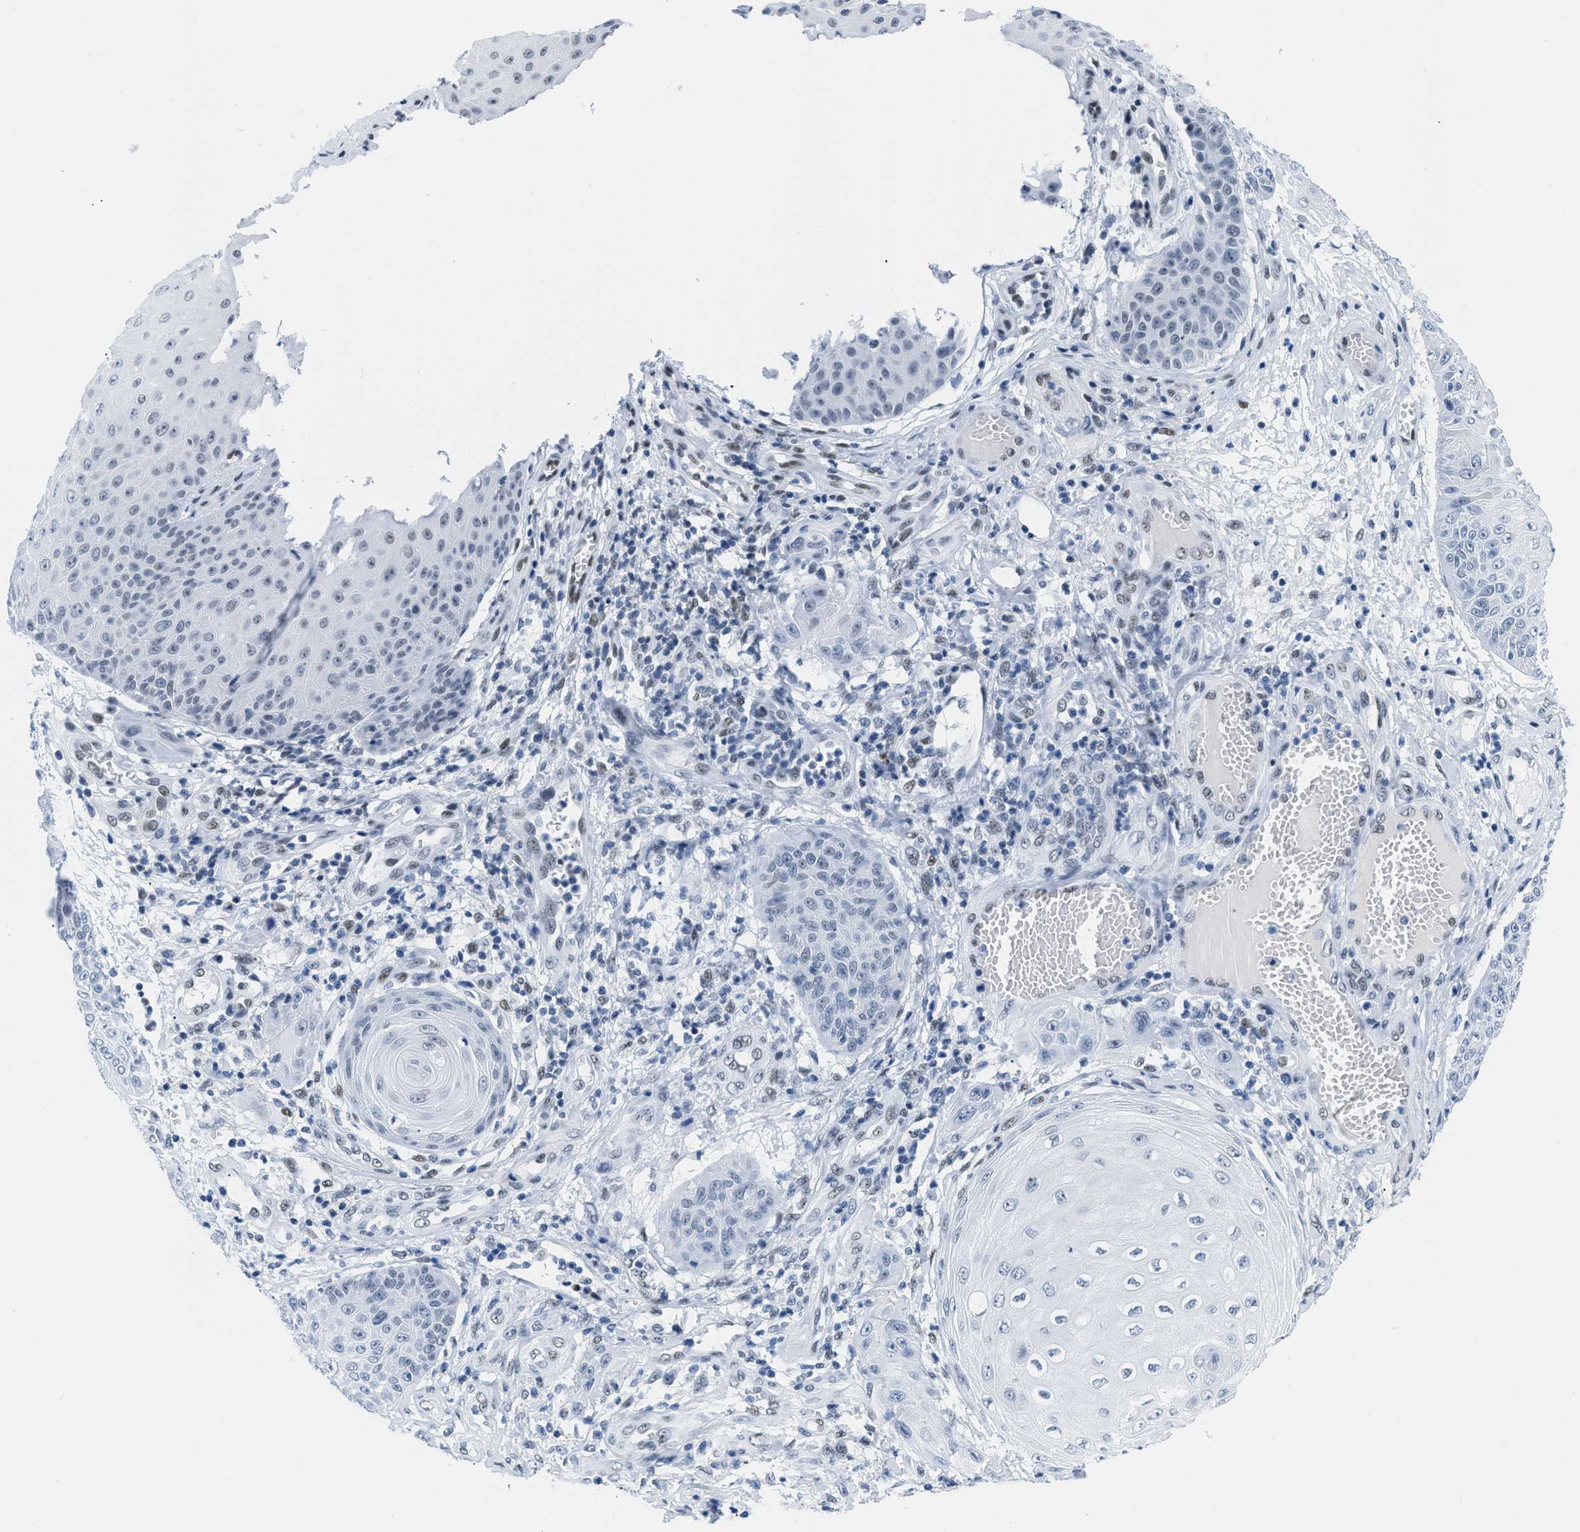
{"staining": {"intensity": "negative", "quantity": "none", "location": "none"}, "tissue": "skin cancer", "cell_type": "Tumor cells", "image_type": "cancer", "snomed": [{"axis": "morphology", "description": "Squamous cell carcinoma, NOS"}, {"axis": "topography", "description": "Skin"}], "caption": "Immunohistochemical staining of skin cancer (squamous cell carcinoma) demonstrates no significant positivity in tumor cells. The staining is performed using DAB (3,3'-diaminobenzidine) brown chromogen with nuclei counter-stained in using hematoxylin.", "gene": "CTBP1", "patient": {"sex": "male", "age": 74}}